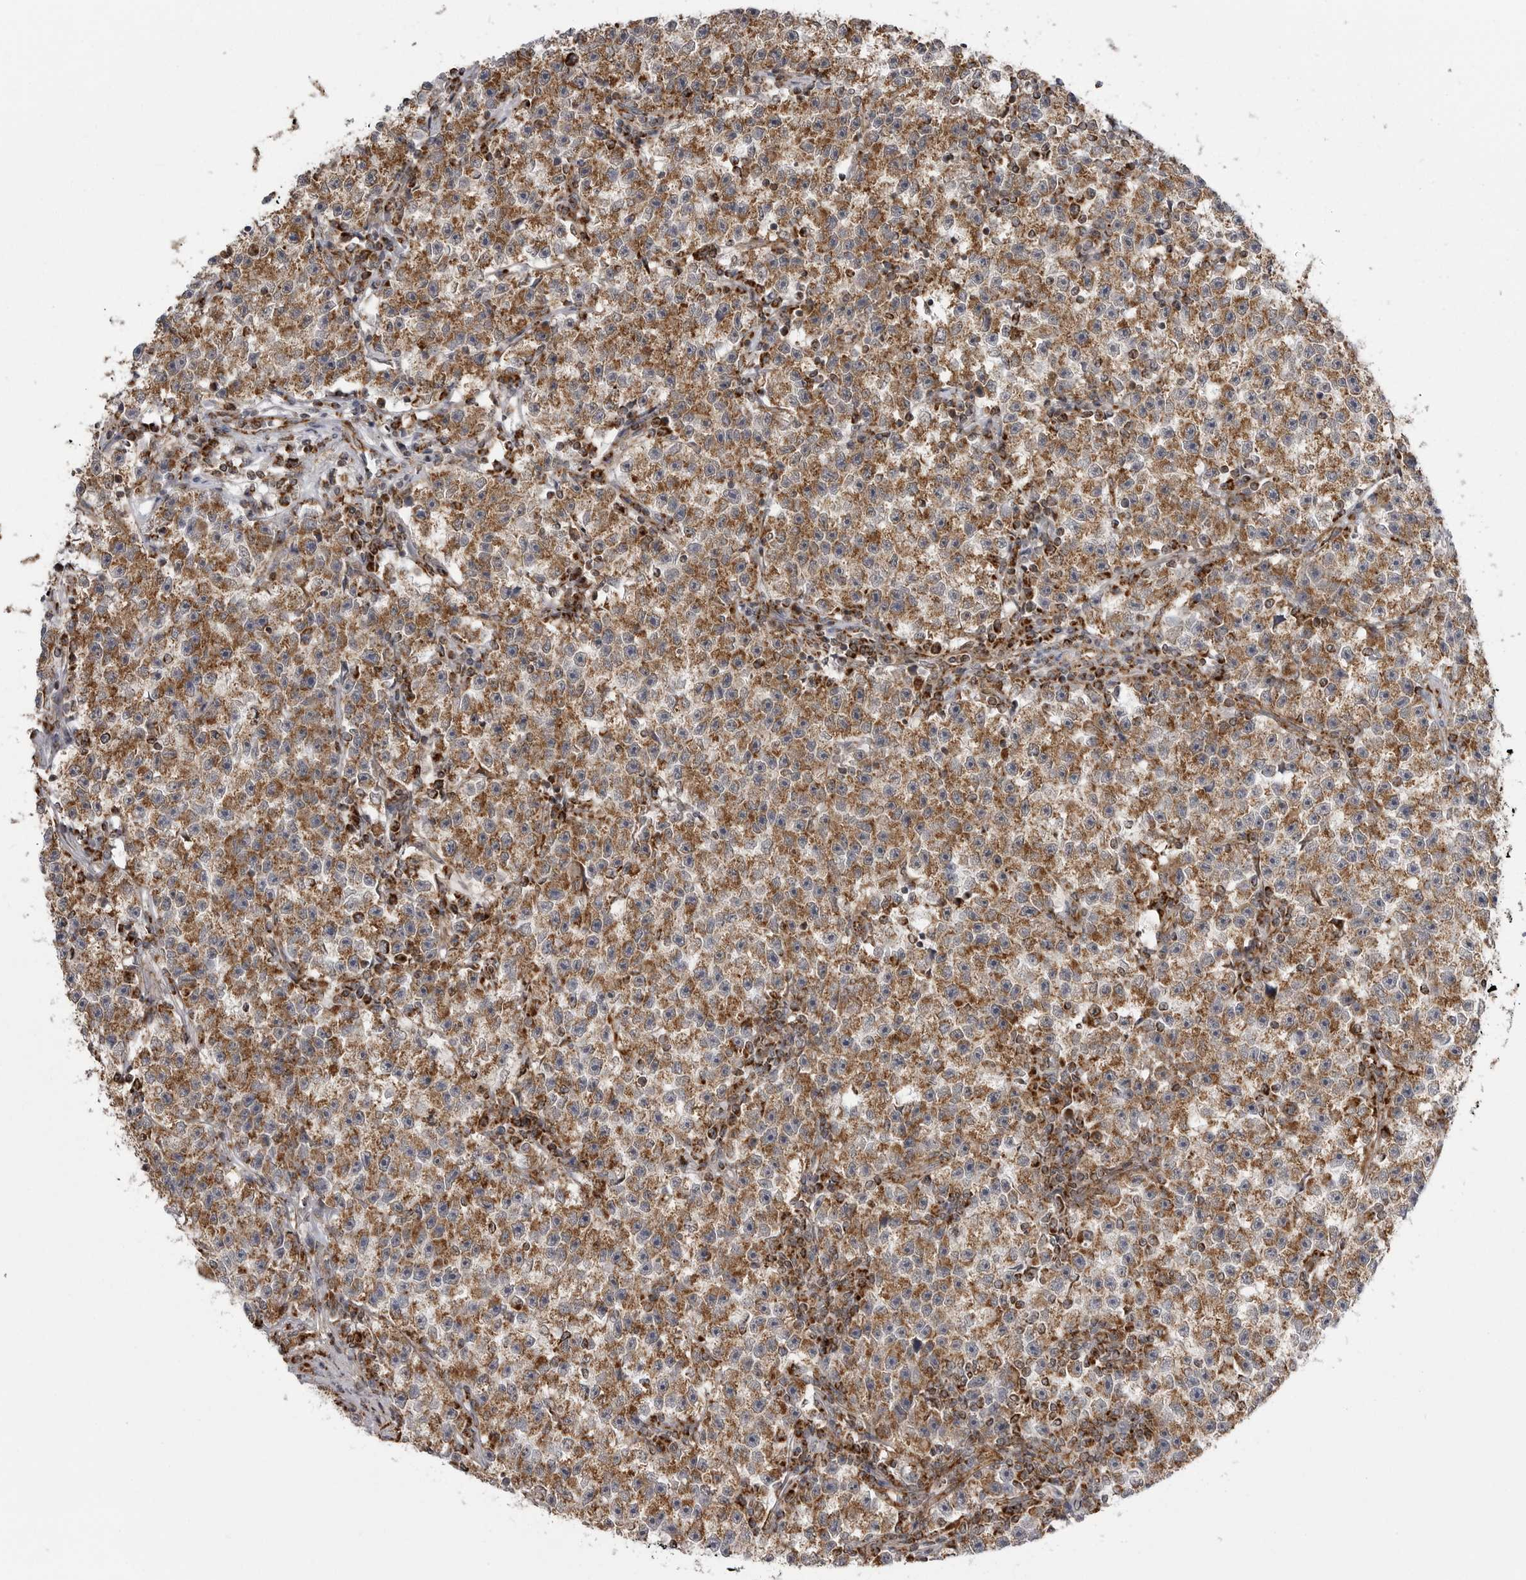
{"staining": {"intensity": "moderate", "quantity": ">75%", "location": "cytoplasmic/membranous"}, "tissue": "testis cancer", "cell_type": "Tumor cells", "image_type": "cancer", "snomed": [{"axis": "morphology", "description": "Seminoma, NOS"}, {"axis": "topography", "description": "Testis"}], "caption": "Seminoma (testis) stained with a brown dye demonstrates moderate cytoplasmic/membranous positive positivity in approximately >75% of tumor cells.", "gene": "FH", "patient": {"sex": "male", "age": 22}}